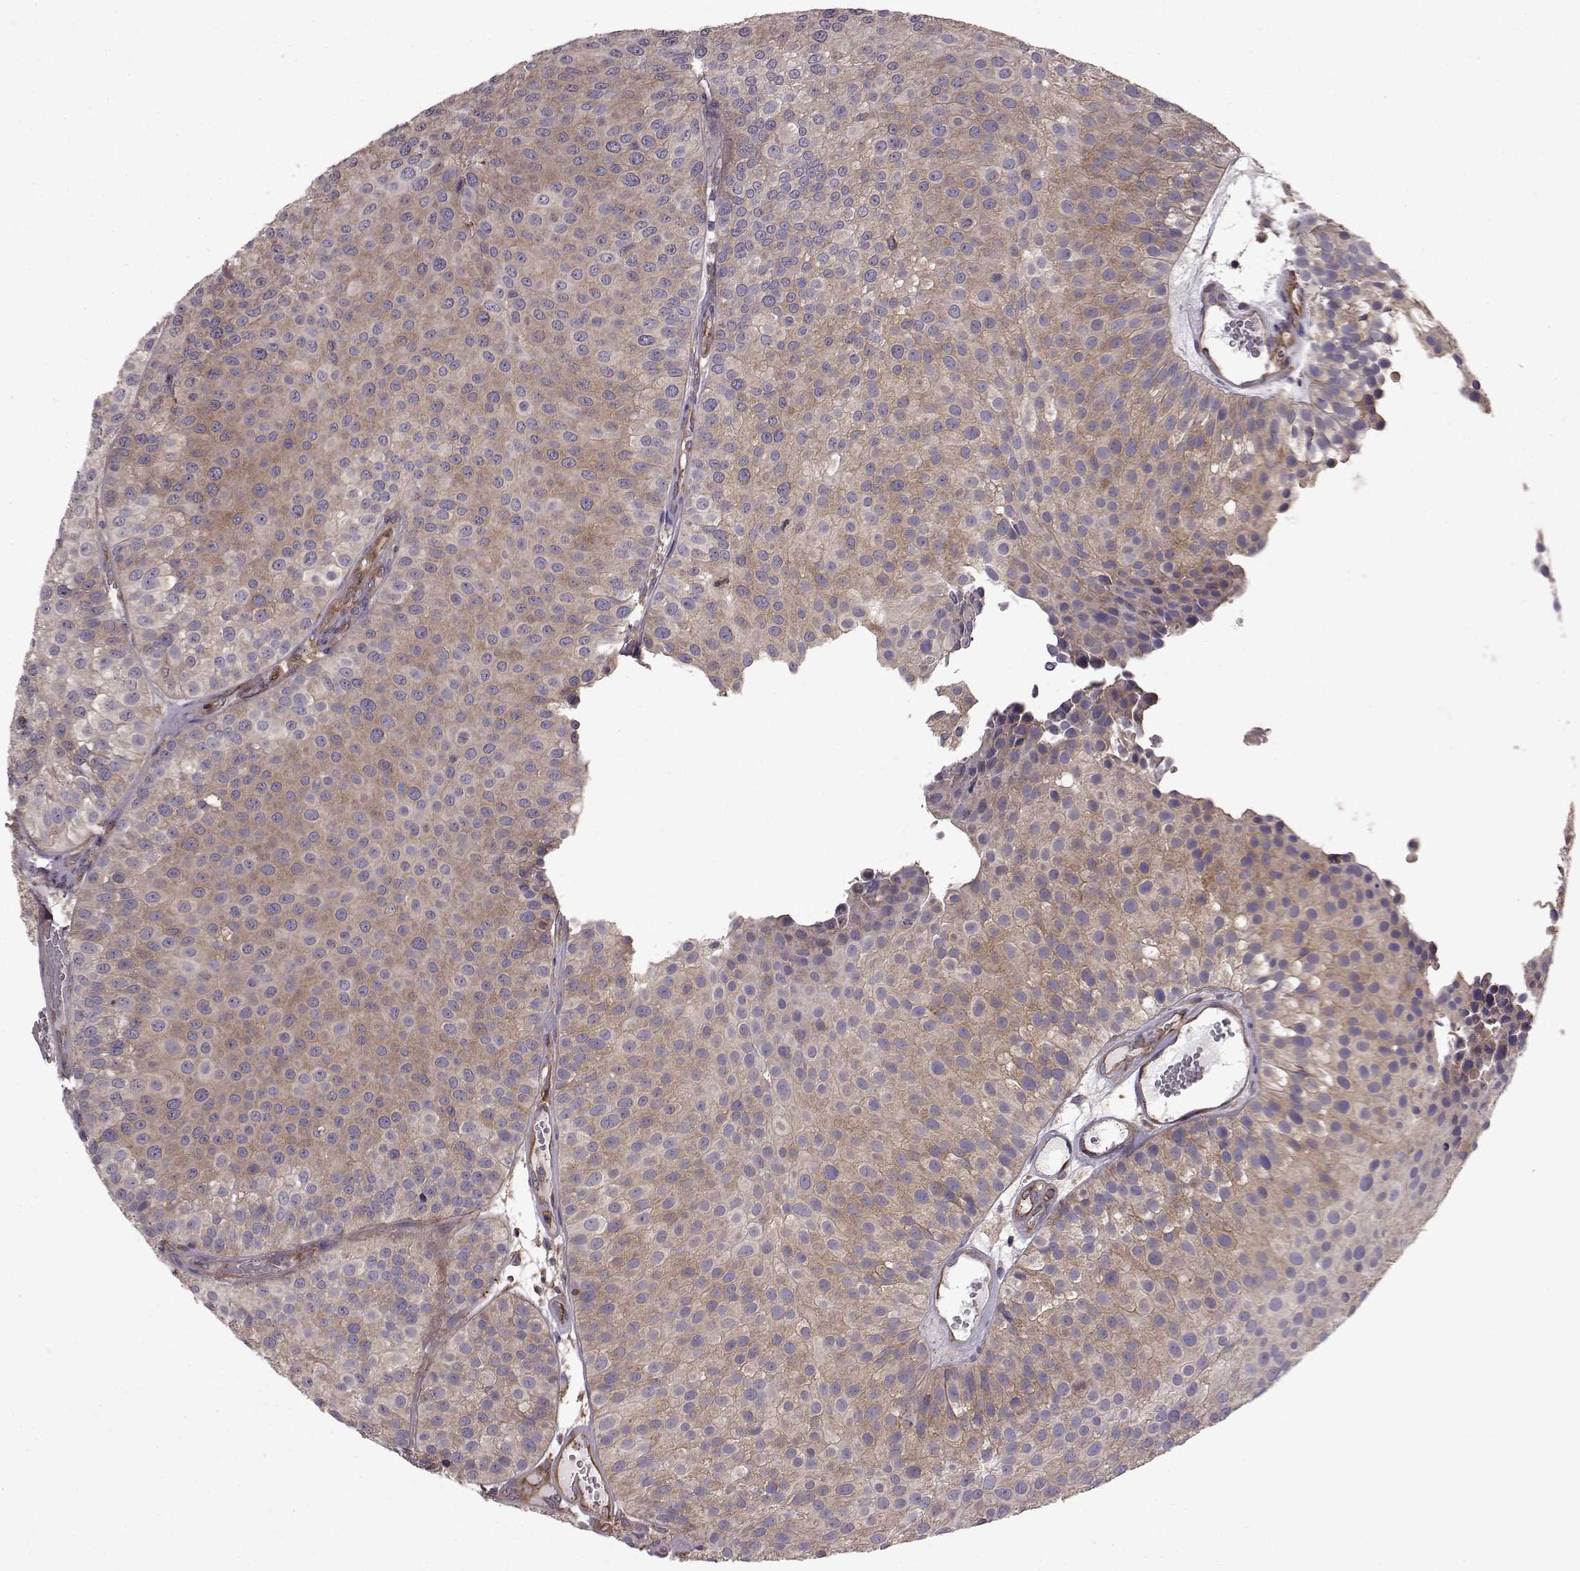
{"staining": {"intensity": "weak", "quantity": "25%-75%", "location": "cytoplasmic/membranous"}, "tissue": "urothelial cancer", "cell_type": "Tumor cells", "image_type": "cancer", "snomed": [{"axis": "morphology", "description": "Urothelial carcinoma, Low grade"}, {"axis": "topography", "description": "Urinary bladder"}], "caption": "Urothelial carcinoma (low-grade) stained with DAB immunohistochemistry (IHC) demonstrates low levels of weak cytoplasmic/membranous expression in approximately 25%-75% of tumor cells. (Brightfield microscopy of DAB IHC at high magnification).", "gene": "RABGAP1", "patient": {"sex": "female", "age": 87}}